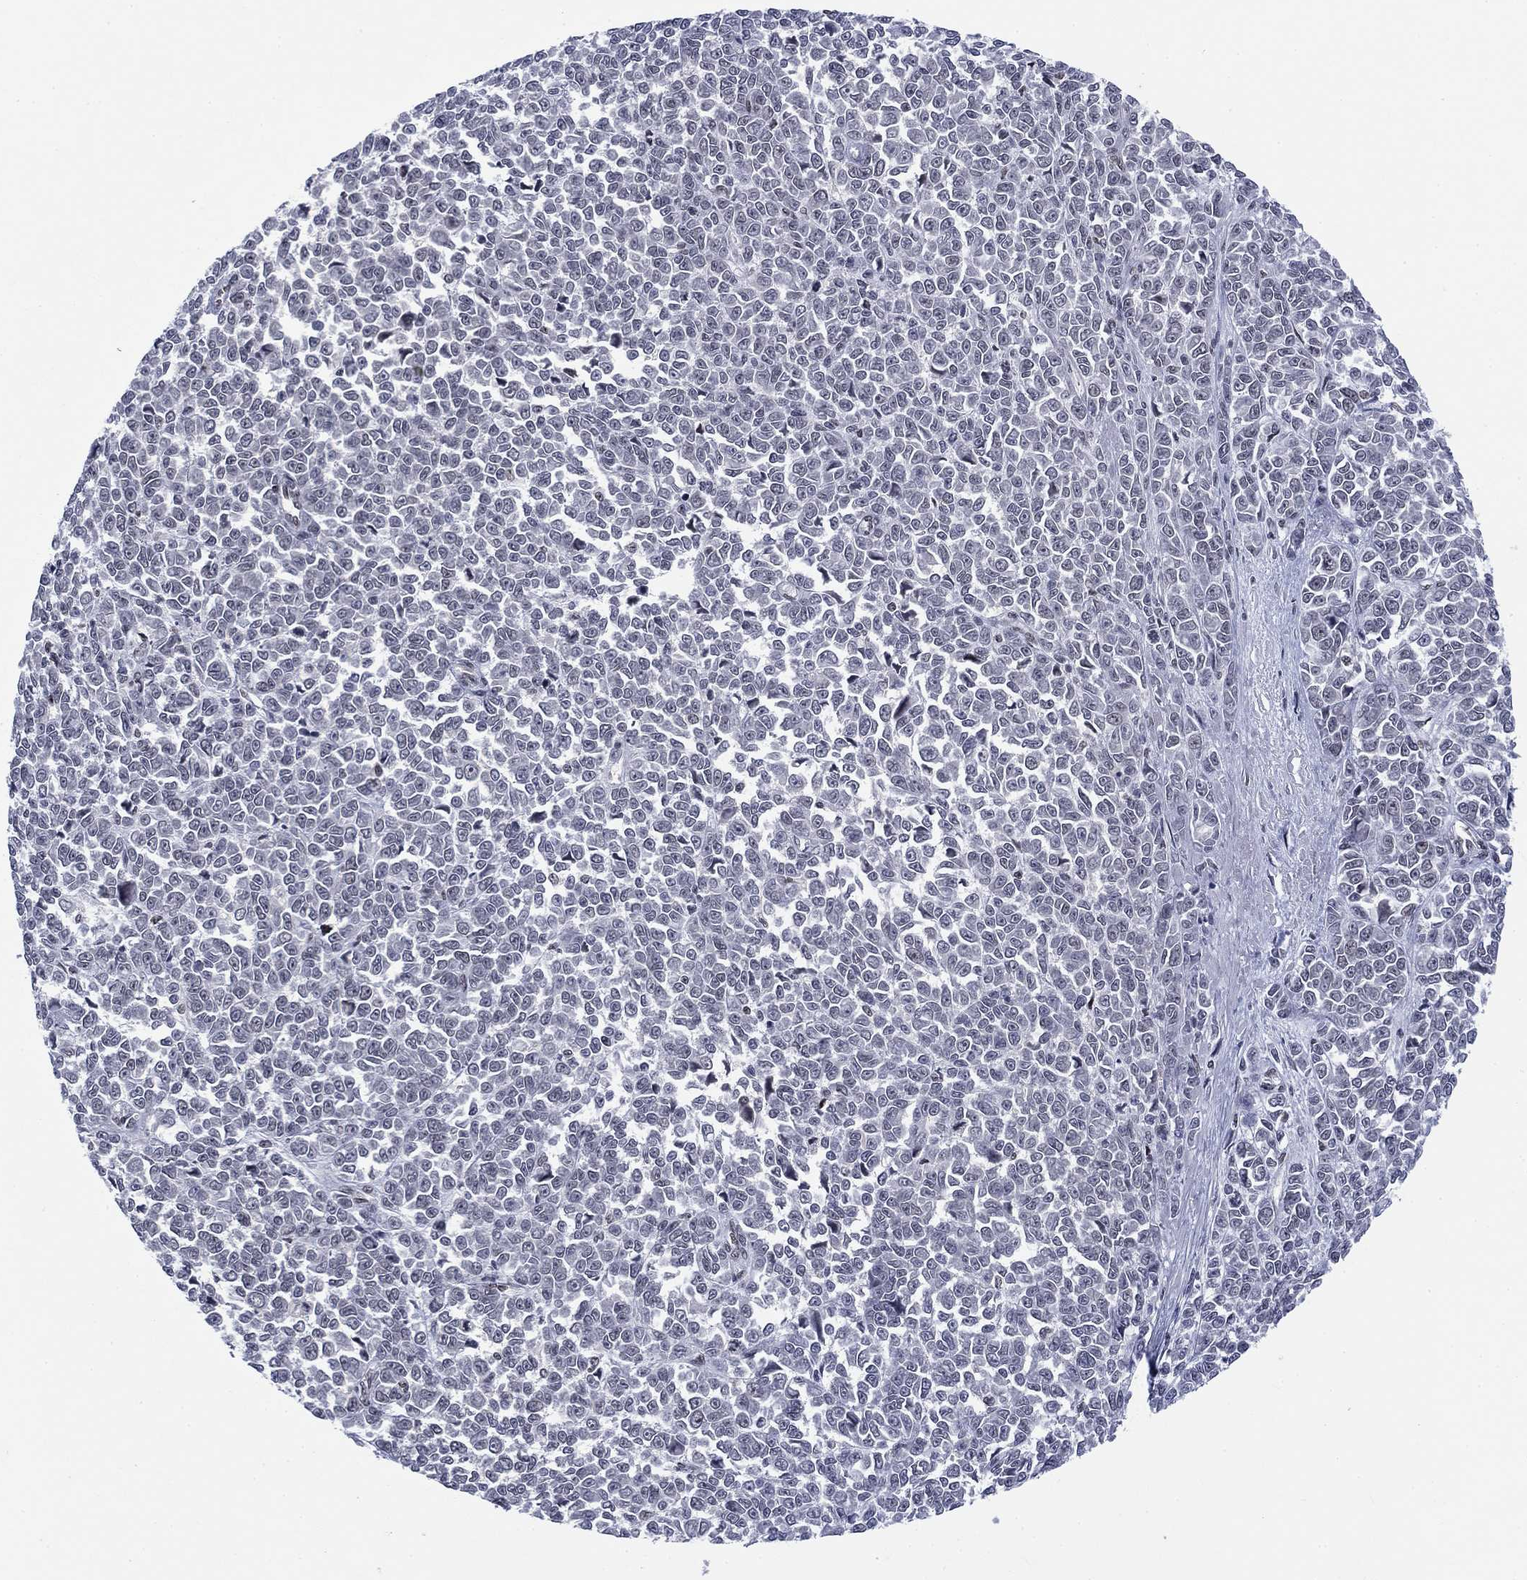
{"staining": {"intensity": "negative", "quantity": "none", "location": "none"}, "tissue": "melanoma", "cell_type": "Tumor cells", "image_type": "cancer", "snomed": [{"axis": "morphology", "description": "Malignant melanoma, NOS"}, {"axis": "topography", "description": "Skin"}], "caption": "High power microscopy histopathology image of an immunohistochemistry (IHC) image of malignant melanoma, revealing no significant staining in tumor cells. (DAB (3,3'-diaminobenzidine) immunohistochemistry (IHC) visualized using brightfield microscopy, high magnification).", "gene": "FYTTD1", "patient": {"sex": "female", "age": 95}}